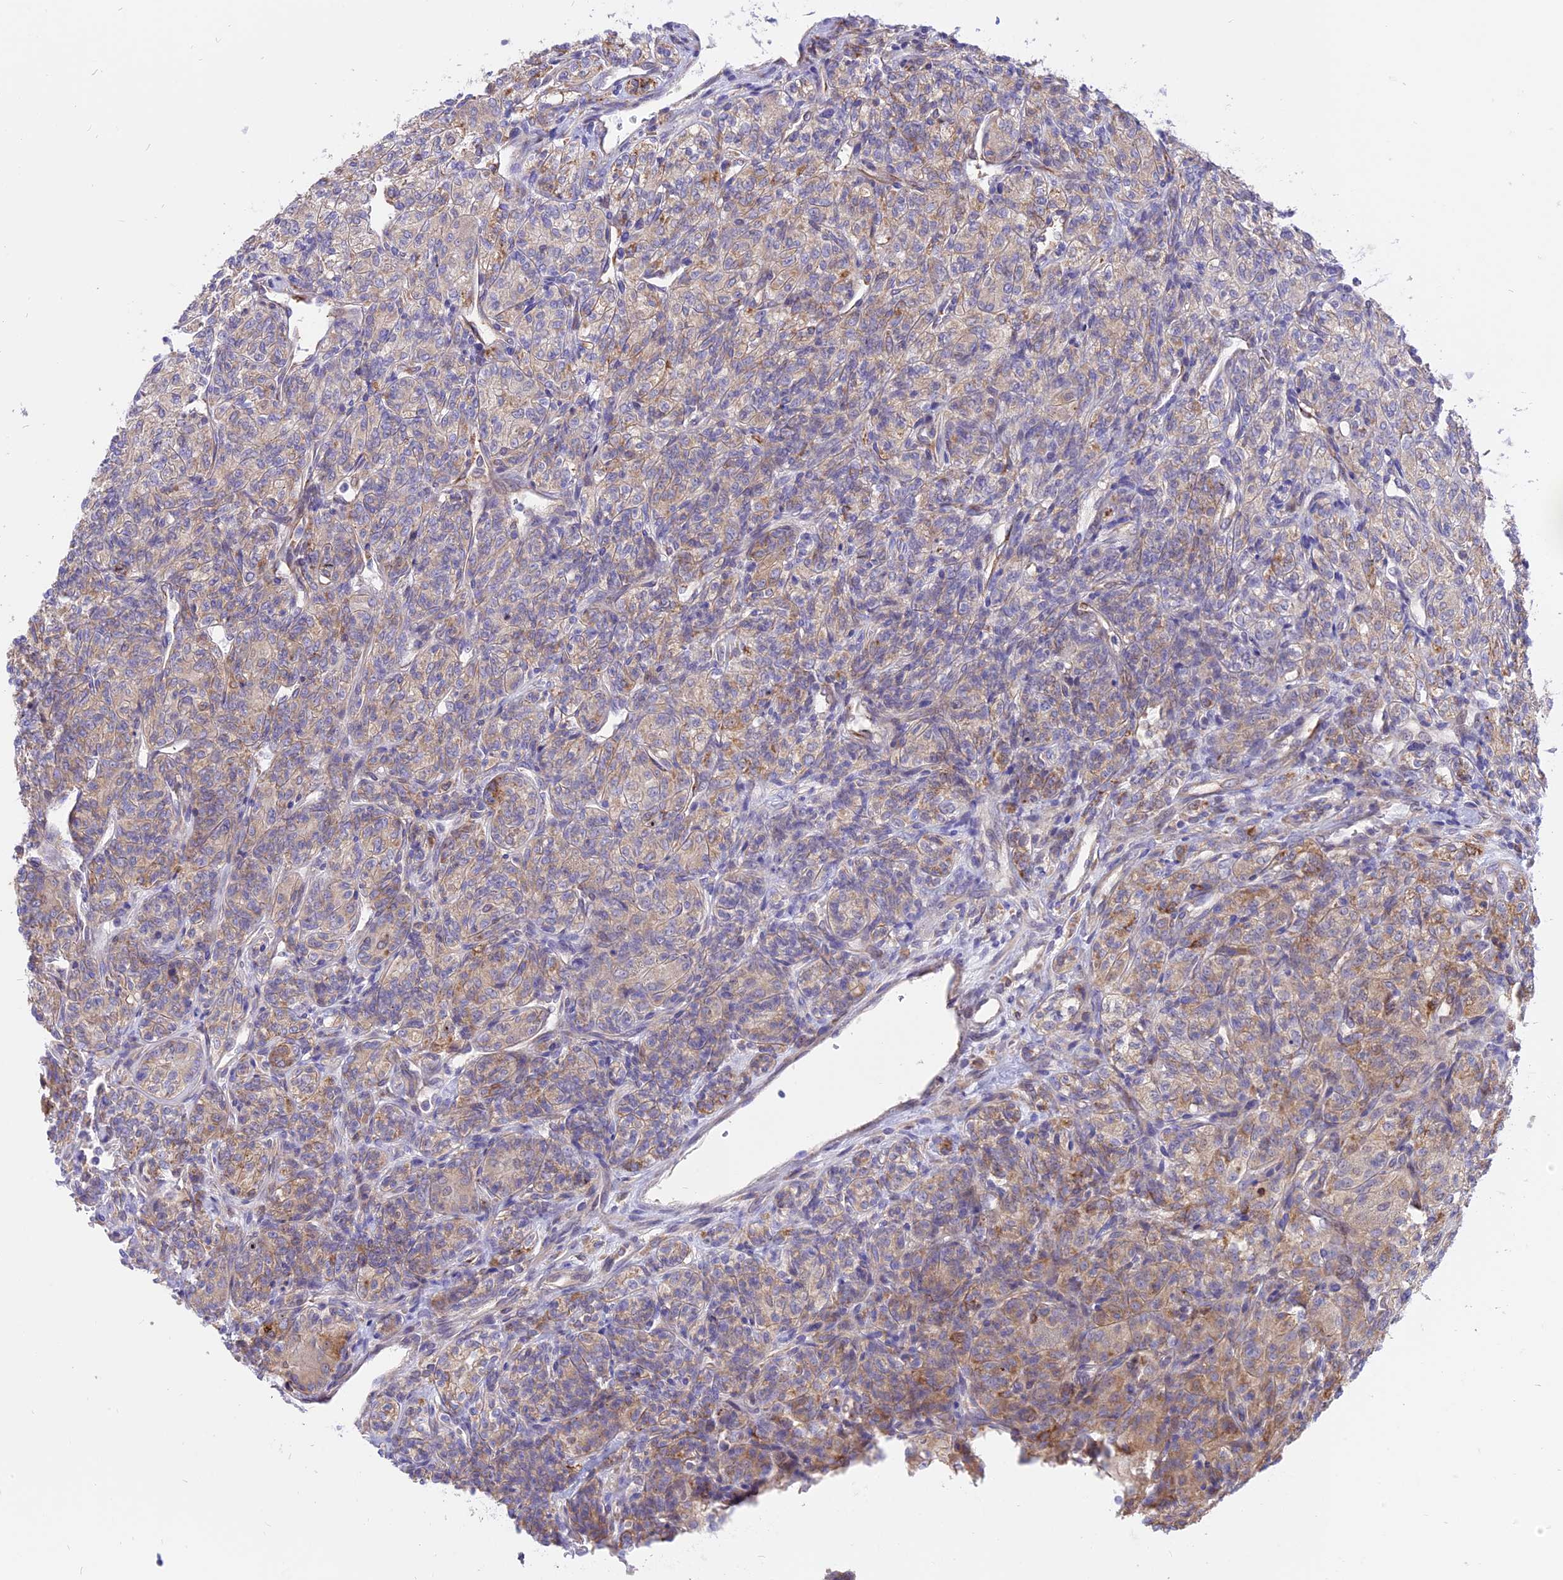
{"staining": {"intensity": "weak", "quantity": ">75%", "location": "cytoplasmic/membranous"}, "tissue": "renal cancer", "cell_type": "Tumor cells", "image_type": "cancer", "snomed": [{"axis": "morphology", "description": "Adenocarcinoma, NOS"}, {"axis": "topography", "description": "Kidney"}], "caption": "Protein staining exhibits weak cytoplasmic/membranous staining in about >75% of tumor cells in renal adenocarcinoma.", "gene": "ARMCX6", "patient": {"sex": "male", "age": 77}}